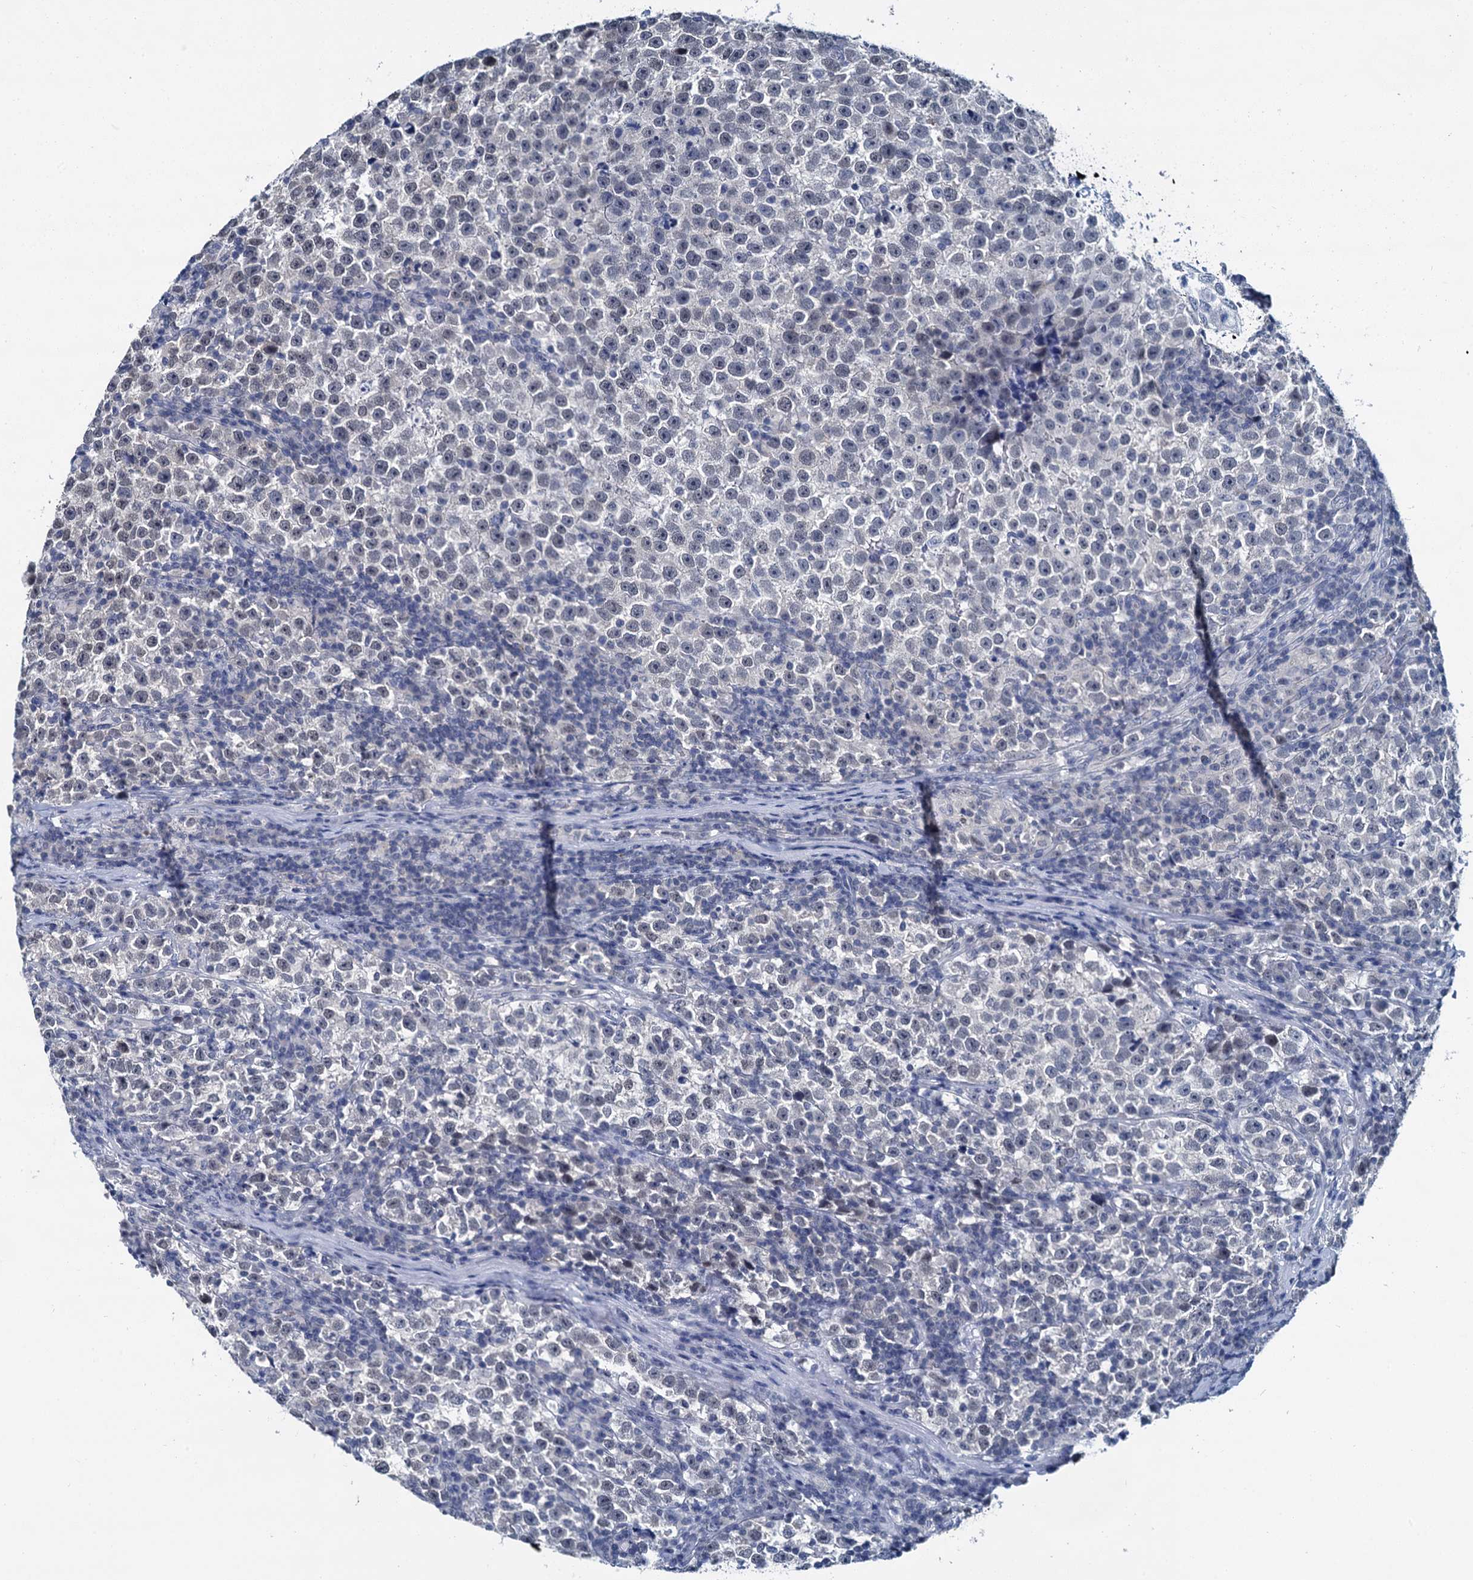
{"staining": {"intensity": "negative", "quantity": "none", "location": "none"}, "tissue": "testis cancer", "cell_type": "Tumor cells", "image_type": "cancer", "snomed": [{"axis": "morphology", "description": "Normal tissue, NOS"}, {"axis": "morphology", "description": "Seminoma, NOS"}, {"axis": "topography", "description": "Testis"}], "caption": "Photomicrograph shows no protein positivity in tumor cells of seminoma (testis) tissue. (Stains: DAB immunohistochemistry with hematoxylin counter stain, Microscopy: brightfield microscopy at high magnification).", "gene": "MIOX", "patient": {"sex": "male", "age": 43}}